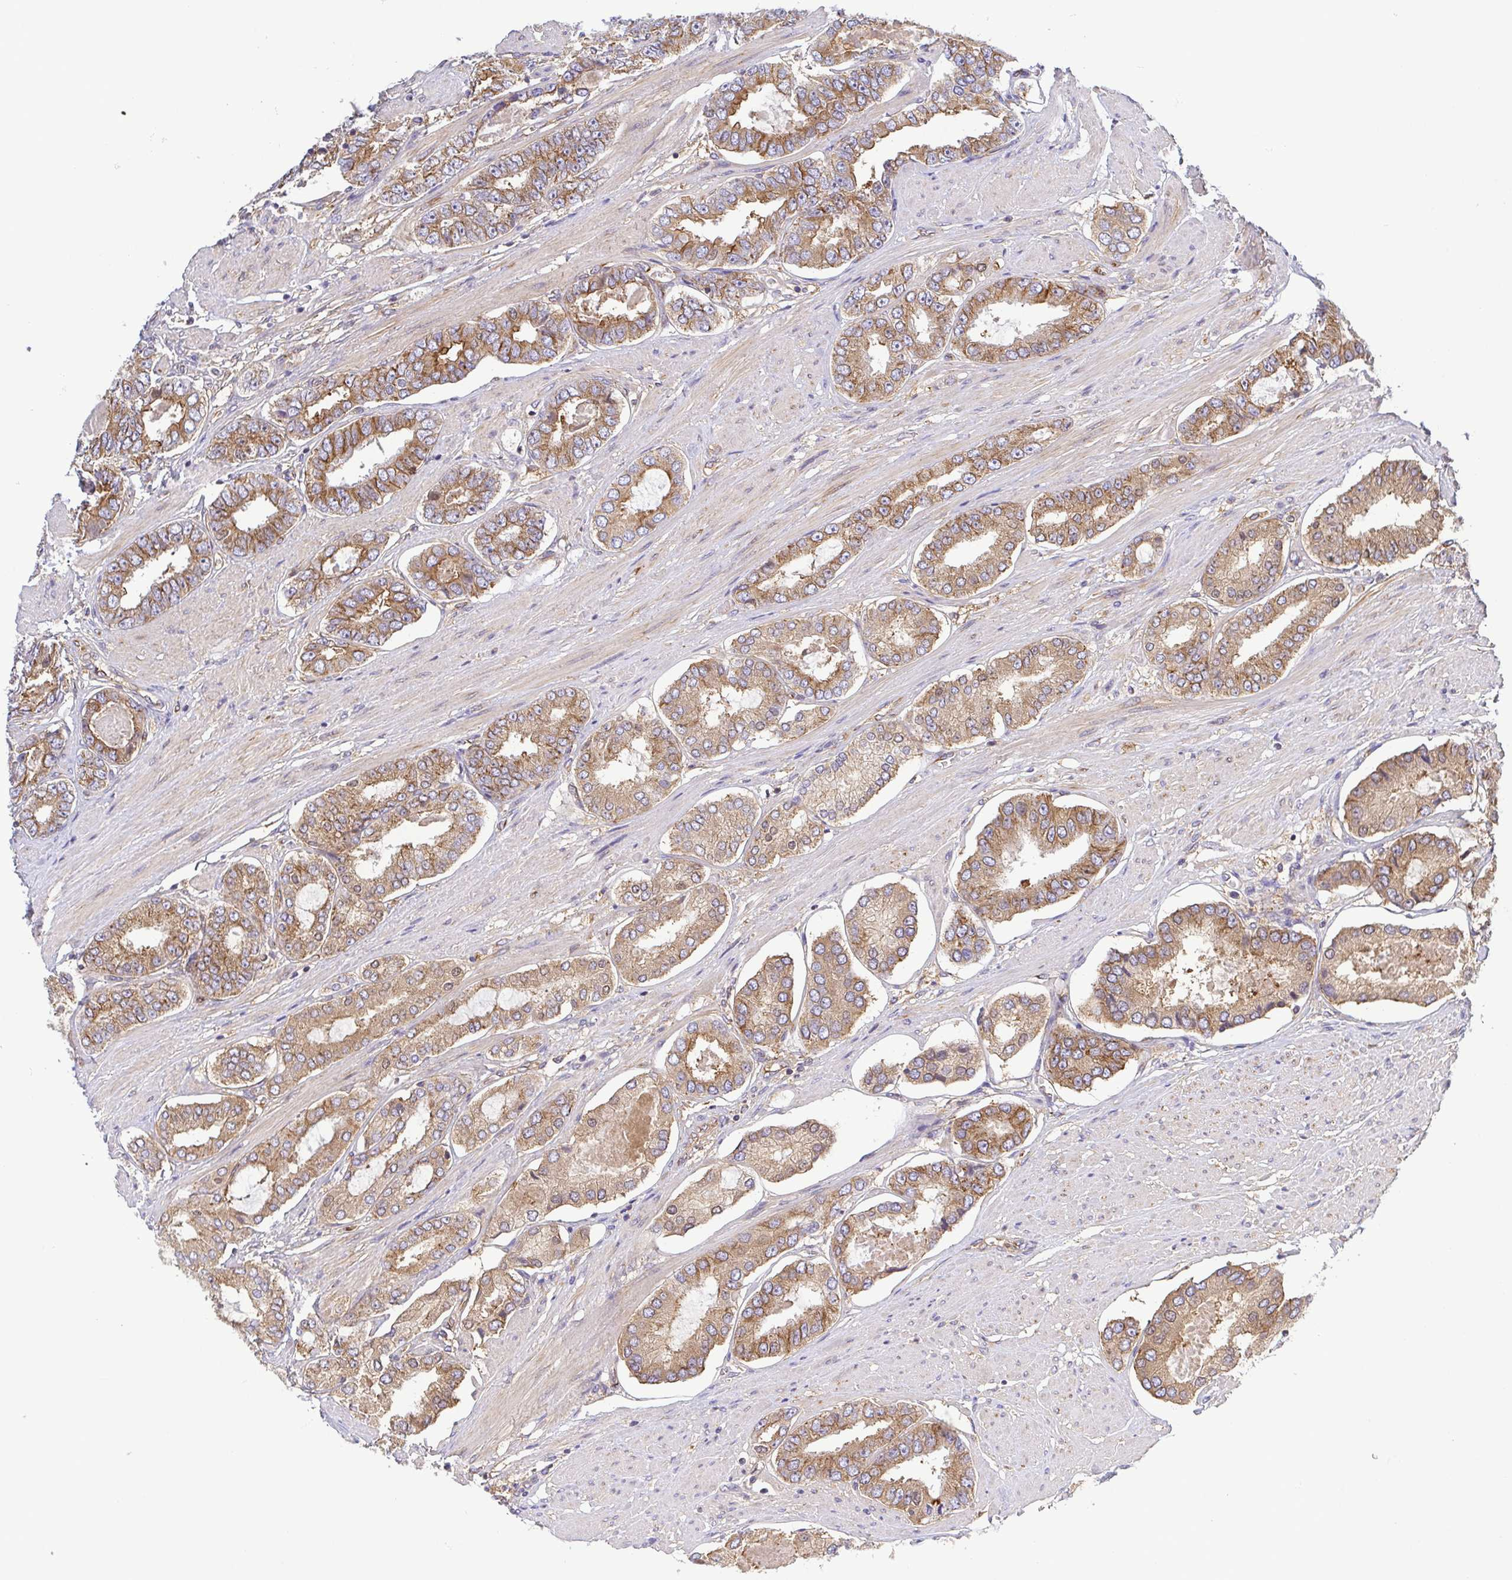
{"staining": {"intensity": "moderate", "quantity": ">75%", "location": "cytoplasmic/membranous"}, "tissue": "prostate cancer", "cell_type": "Tumor cells", "image_type": "cancer", "snomed": [{"axis": "morphology", "description": "Adenocarcinoma, High grade"}, {"axis": "topography", "description": "Prostate"}], "caption": "Adenocarcinoma (high-grade) (prostate) tissue shows moderate cytoplasmic/membranous positivity in about >75% of tumor cells", "gene": "KIF5B", "patient": {"sex": "male", "age": 63}}